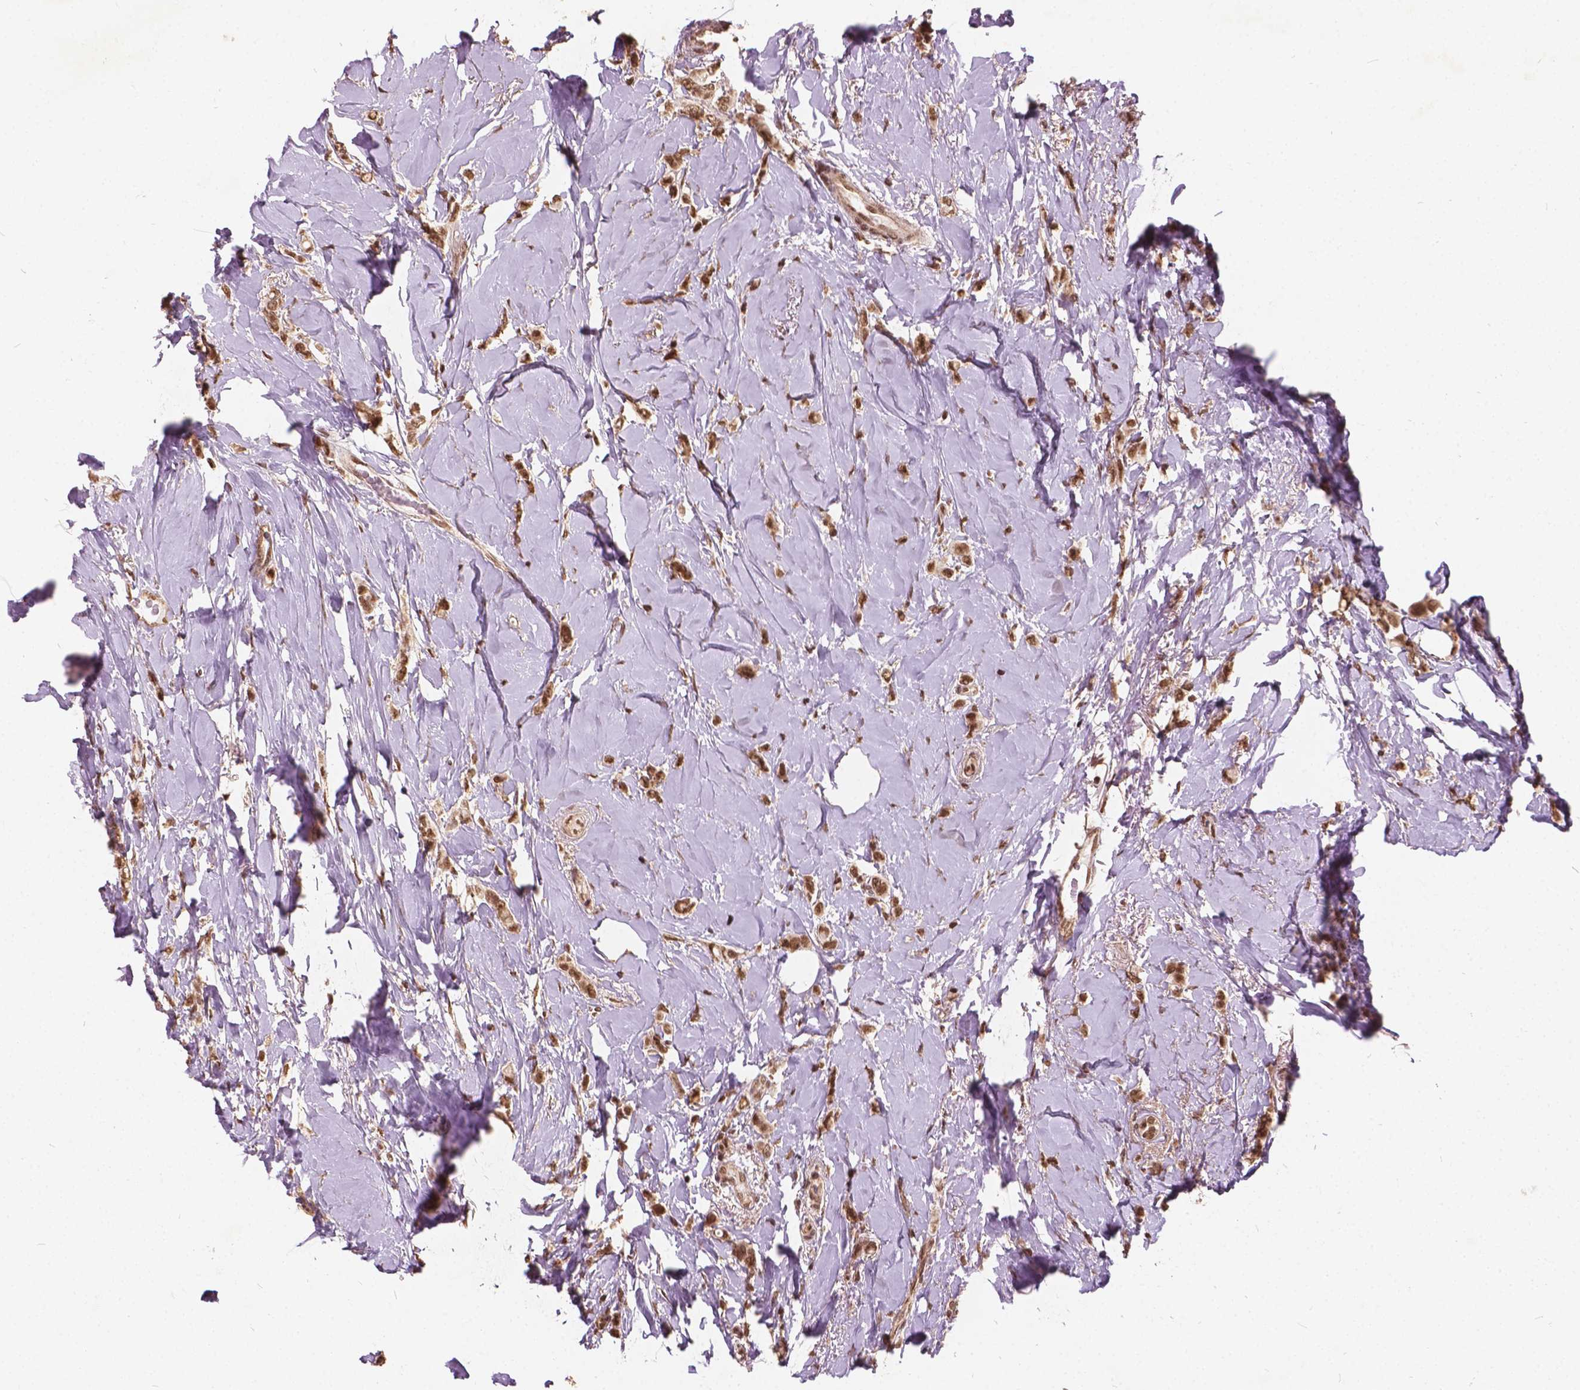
{"staining": {"intensity": "moderate", "quantity": ">75%", "location": "nuclear"}, "tissue": "breast cancer", "cell_type": "Tumor cells", "image_type": "cancer", "snomed": [{"axis": "morphology", "description": "Lobular carcinoma"}, {"axis": "topography", "description": "Breast"}], "caption": "Approximately >75% of tumor cells in lobular carcinoma (breast) display moderate nuclear protein expression as visualized by brown immunohistochemical staining.", "gene": "GPS2", "patient": {"sex": "female", "age": 66}}